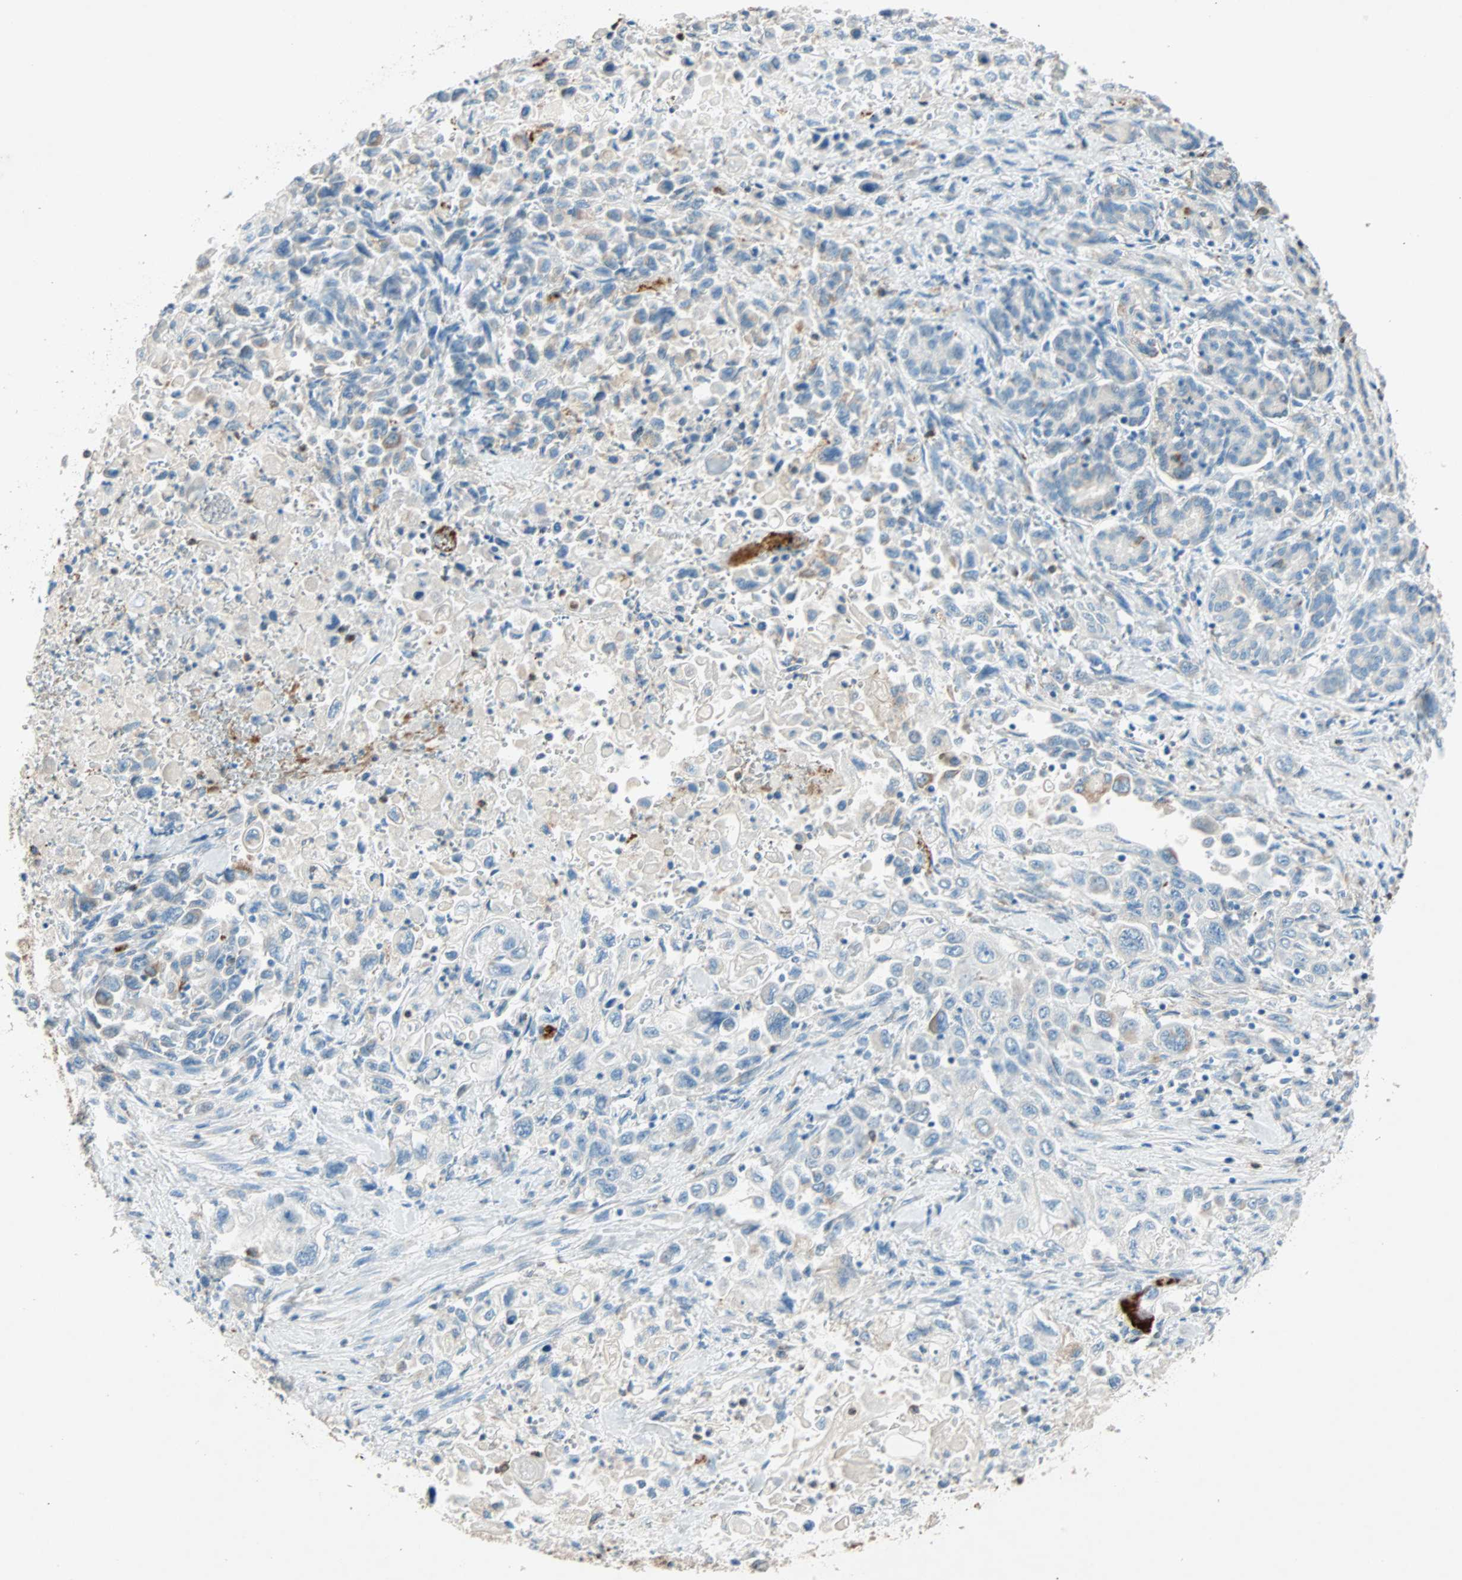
{"staining": {"intensity": "weak", "quantity": "25%-75%", "location": "cytoplasmic/membranous"}, "tissue": "pancreatic cancer", "cell_type": "Tumor cells", "image_type": "cancer", "snomed": [{"axis": "morphology", "description": "Adenocarcinoma, NOS"}, {"axis": "topography", "description": "Pancreas"}], "caption": "Human pancreatic cancer stained for a protein (brown) reveals weak cytoplasmic/membranous positive staining in about 25%-75% of tumor cells.", "gene": "LY6G6F", "patient": {"sex": "male", "age": 70}}